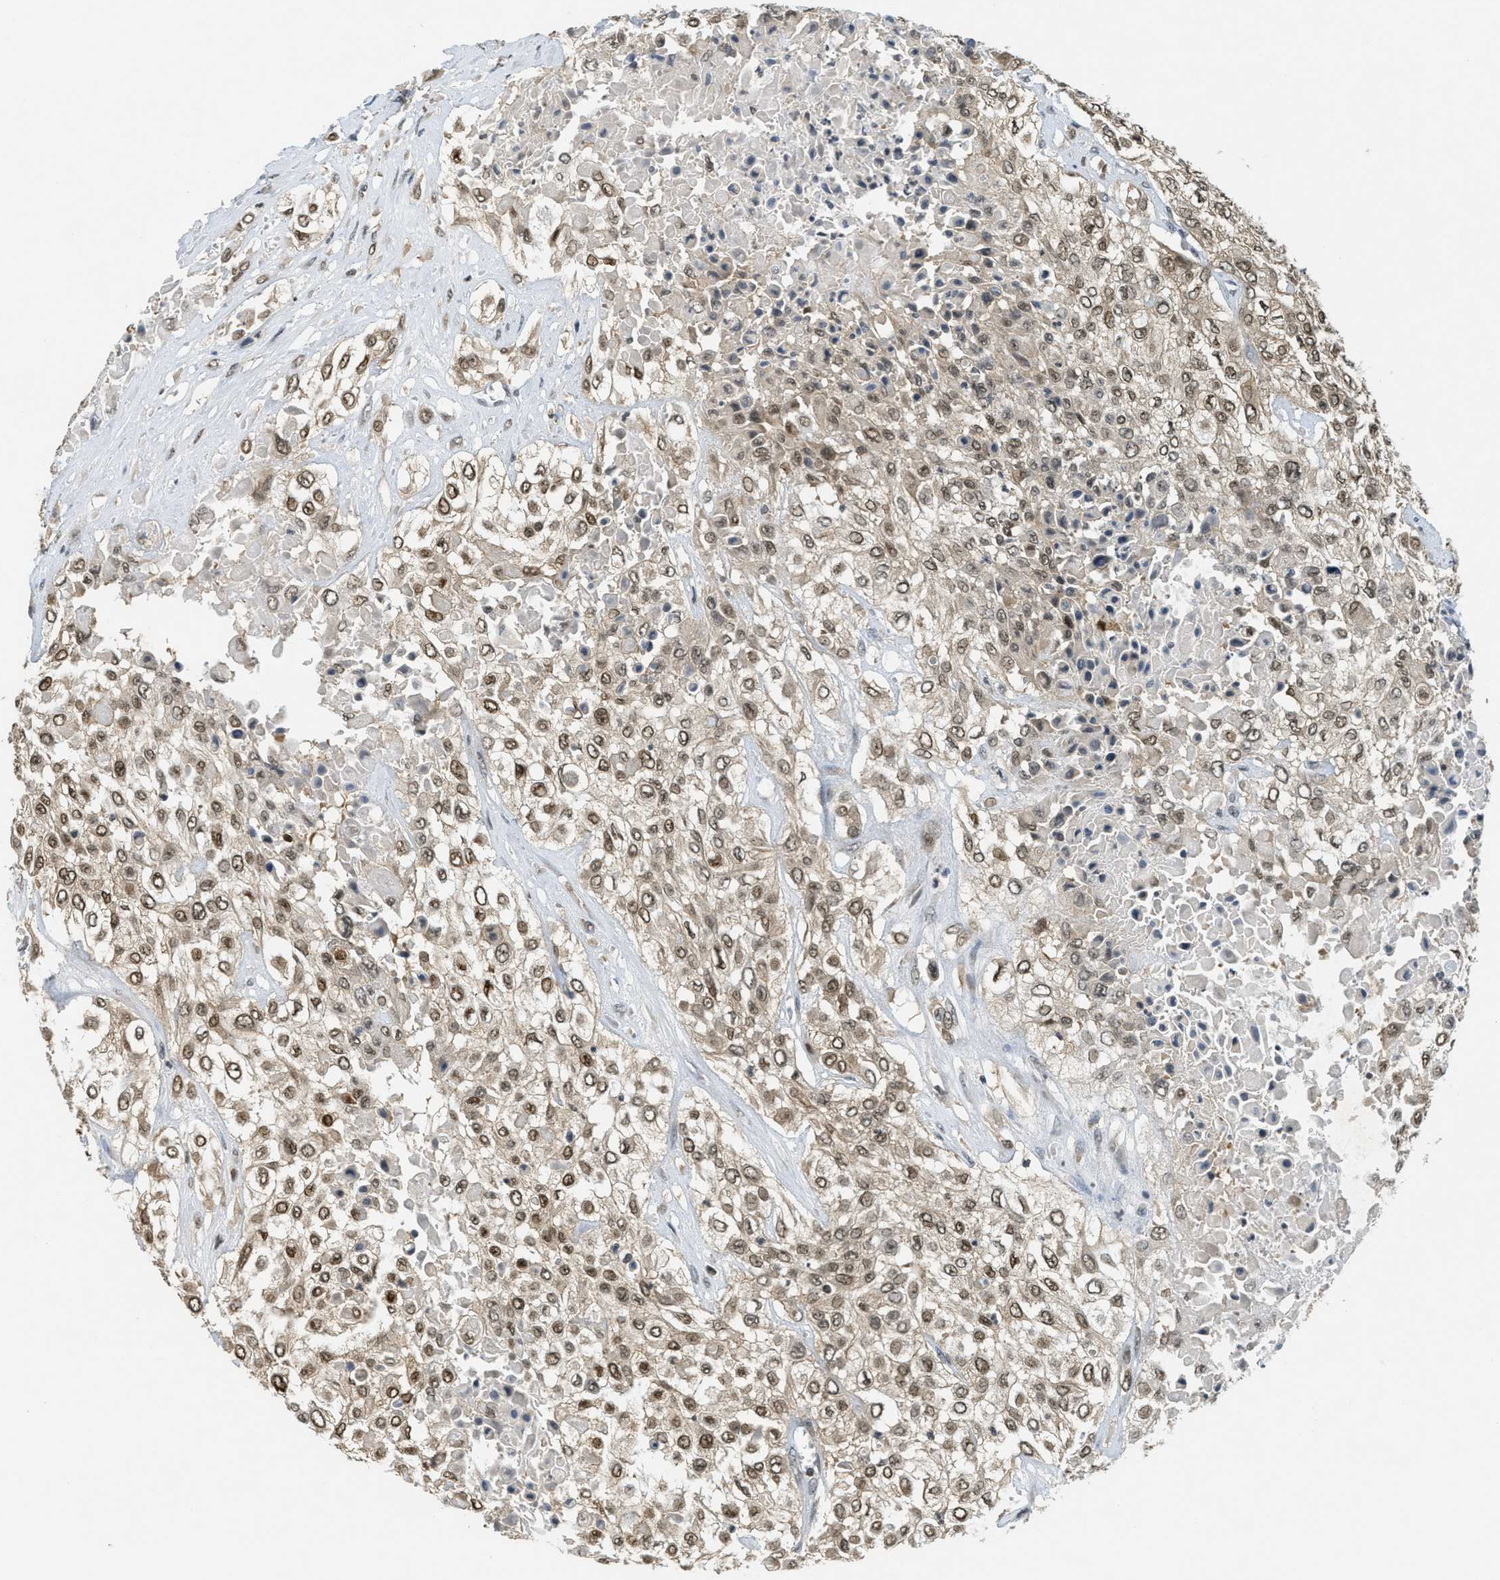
{"staining": {"intensity": "moderate", "quantity": ">75%", "location": "cytoplasmic/membranous,nuclear"}, "tissue": "urothelial cancer", "cell_type": "Tumor cells", "image_type": "cancer", "snomed": [{"axis": "morphology", "description": "Urothelial carcinoma, High grade"}, {"axis": "topography", "description": "Urinary bladder"}], "caption": "Immunohistochemistry (IHC) of human urothelial carcinoma (high-grade) displays medium levels of moderate cytoplasmic/membranous and nuclear staining in about >75% of tumor cells. The staining is performed using DAB (3,3'-diaminobenzidine) brown chromogen to label protein expression. The nuclei are counter-stained blue using hematoxylin.", "gene": "DNAJB1", "patient": {"sex": "male", "age": 57}}